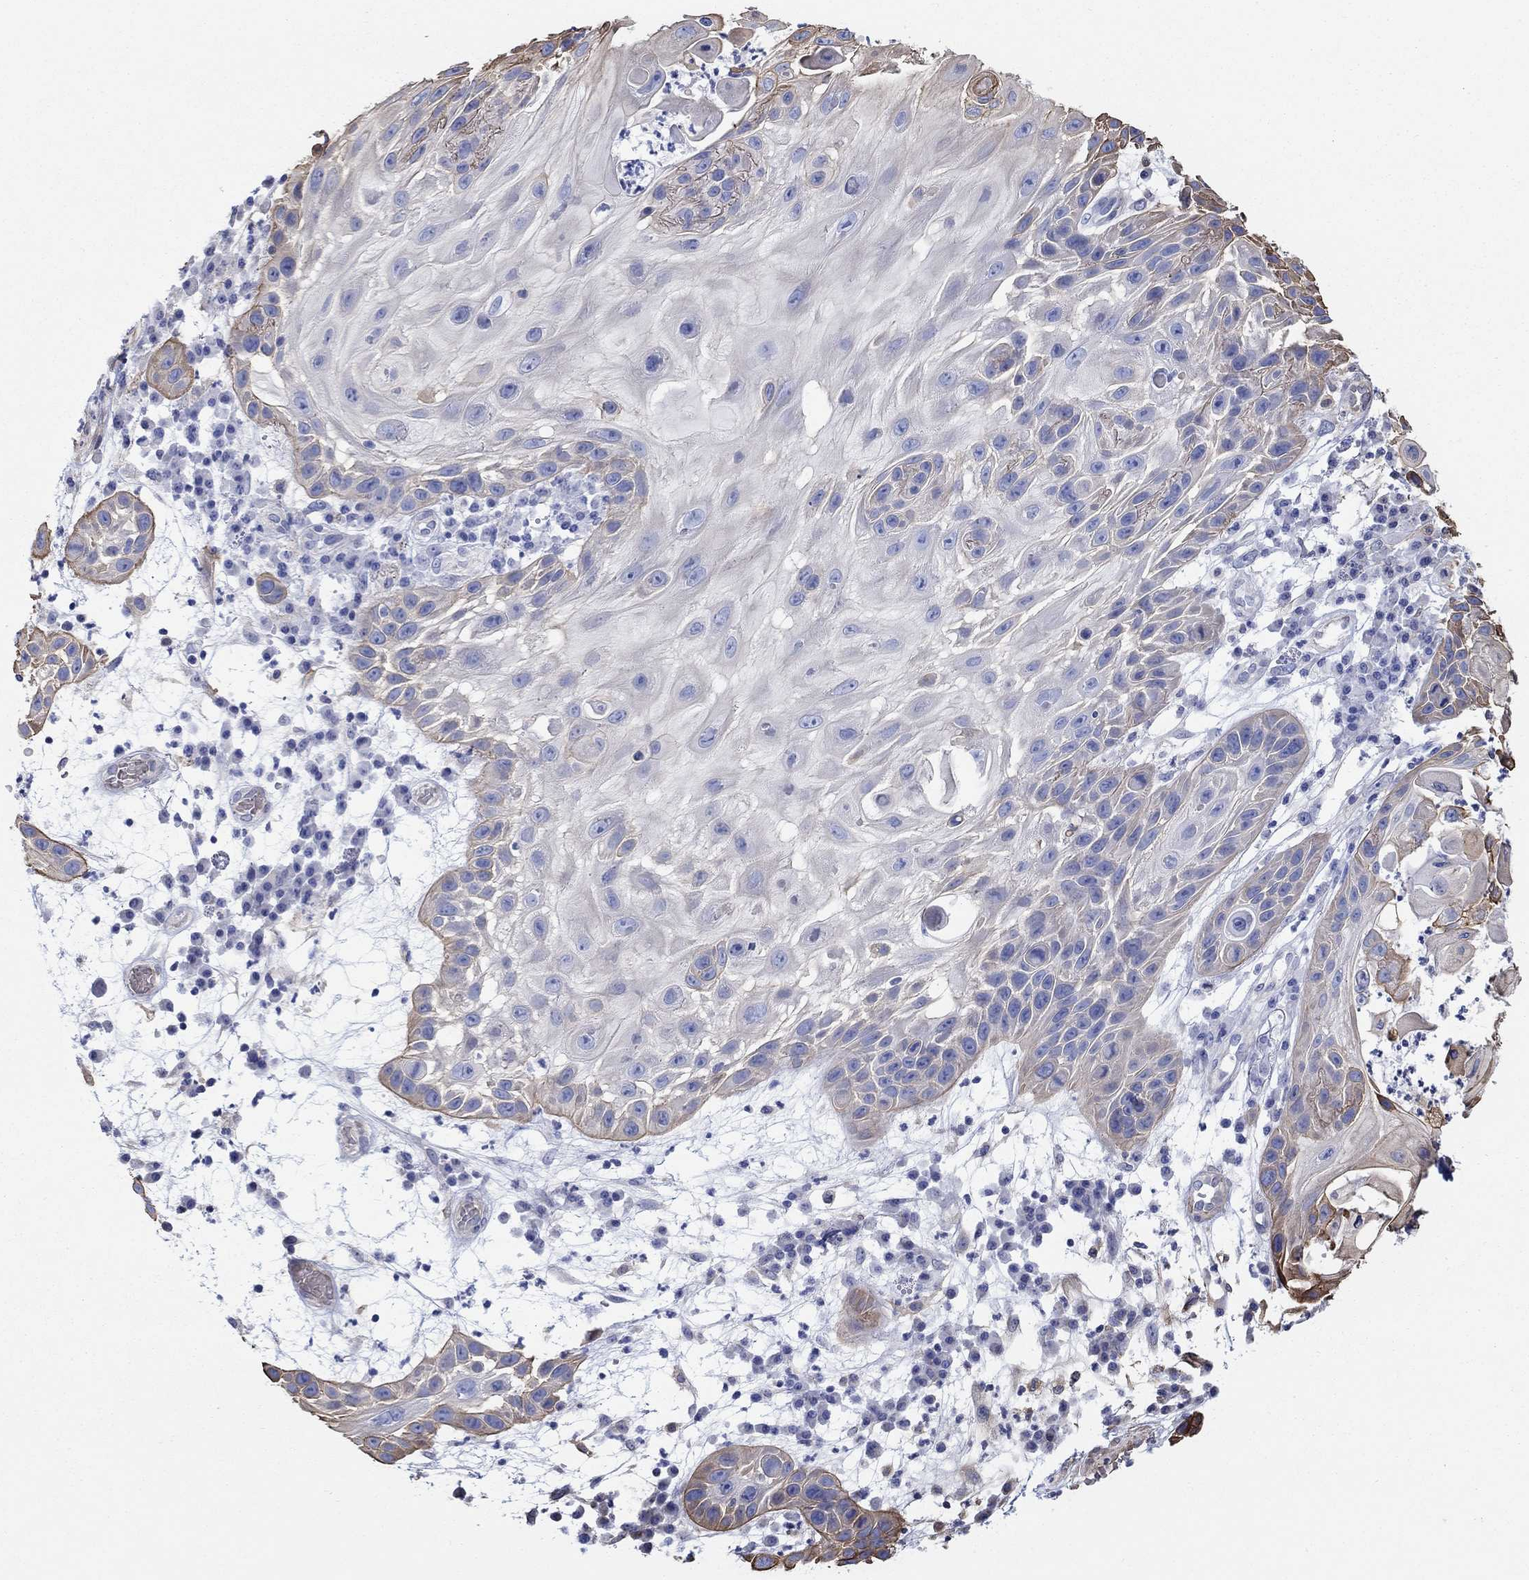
{"staining": {"intensity": "moderate", "quantity": "<25%", "location": "cytoplasmic/membranous"}, "tissue": "skin cancer", "cell_type": "Tumor cells", "image_type": "cancer", "snomed": [{"axis": "morphology", "description": "Normal tissue, NOS"}, {"axis": "morphology", "description": "Squamous cell carcinoma, NOS"}, {"axis": "topography", "description": "Skin"}], "caption": "Skin squamous cell carcinoma tissue exhibits moderate cytoplasmic/membranous positivity in about <25% of tumor cells", "gene": "FMN1", "patient": {"sex": "male", "age": 79}}